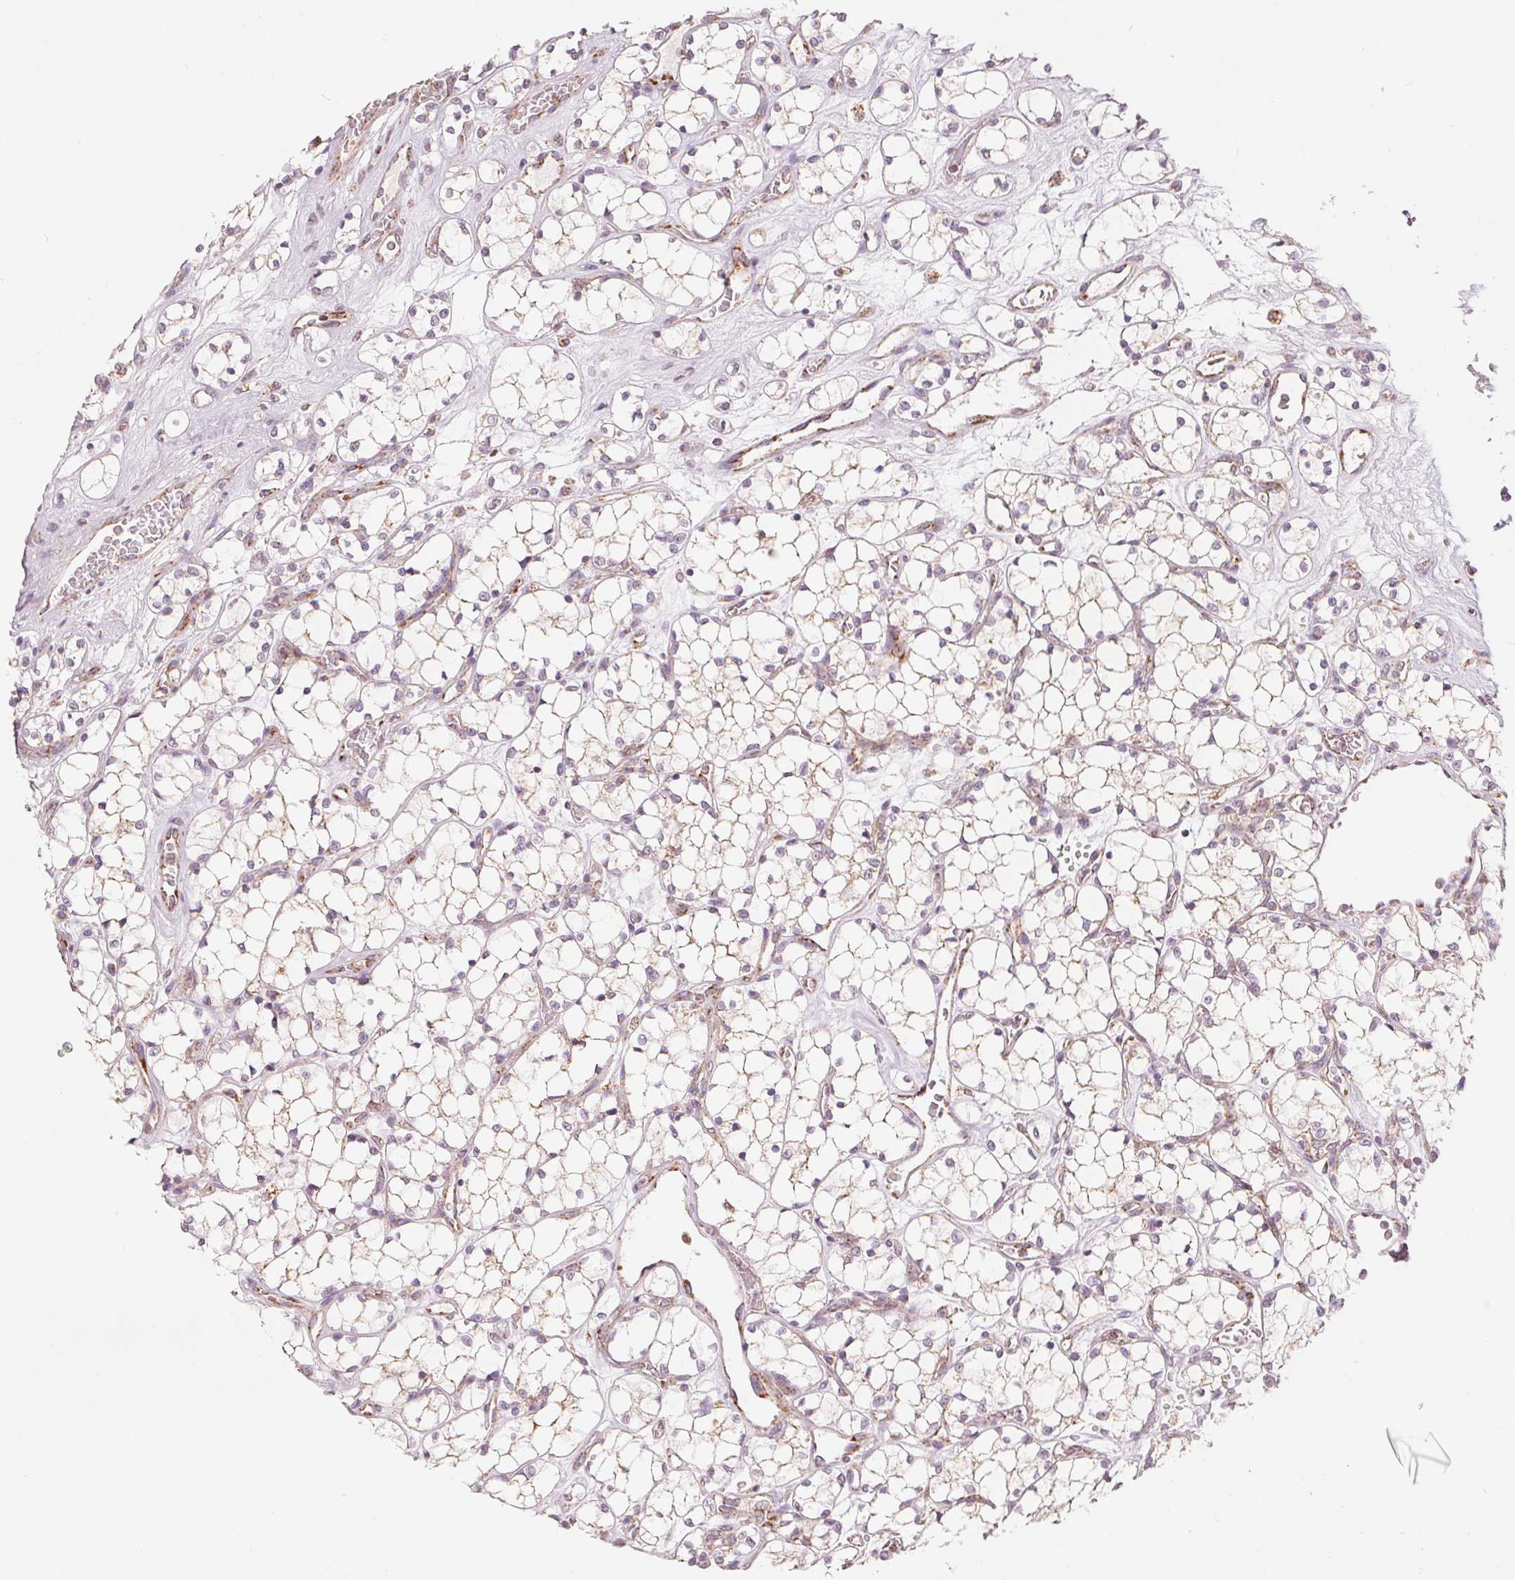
{"staining": {"intensity": "negative", "quantity": "none", "location": "none"}, "tissue": "renal cancer", "cell_type": "Tumor cells", "image_type": "cancer", "snomed": [{"axis": "morphology", "description": "Adenocarcinoma, NOS"}, {"axis": "topography", "description": "Kidney"}], "caption": "This is an IHC histopathology image of renal cancer (adenocarcinoma). There is no expression in tumor cells.", "gene": "SDHB", "patient": {"sex": "female", "age": 69}}